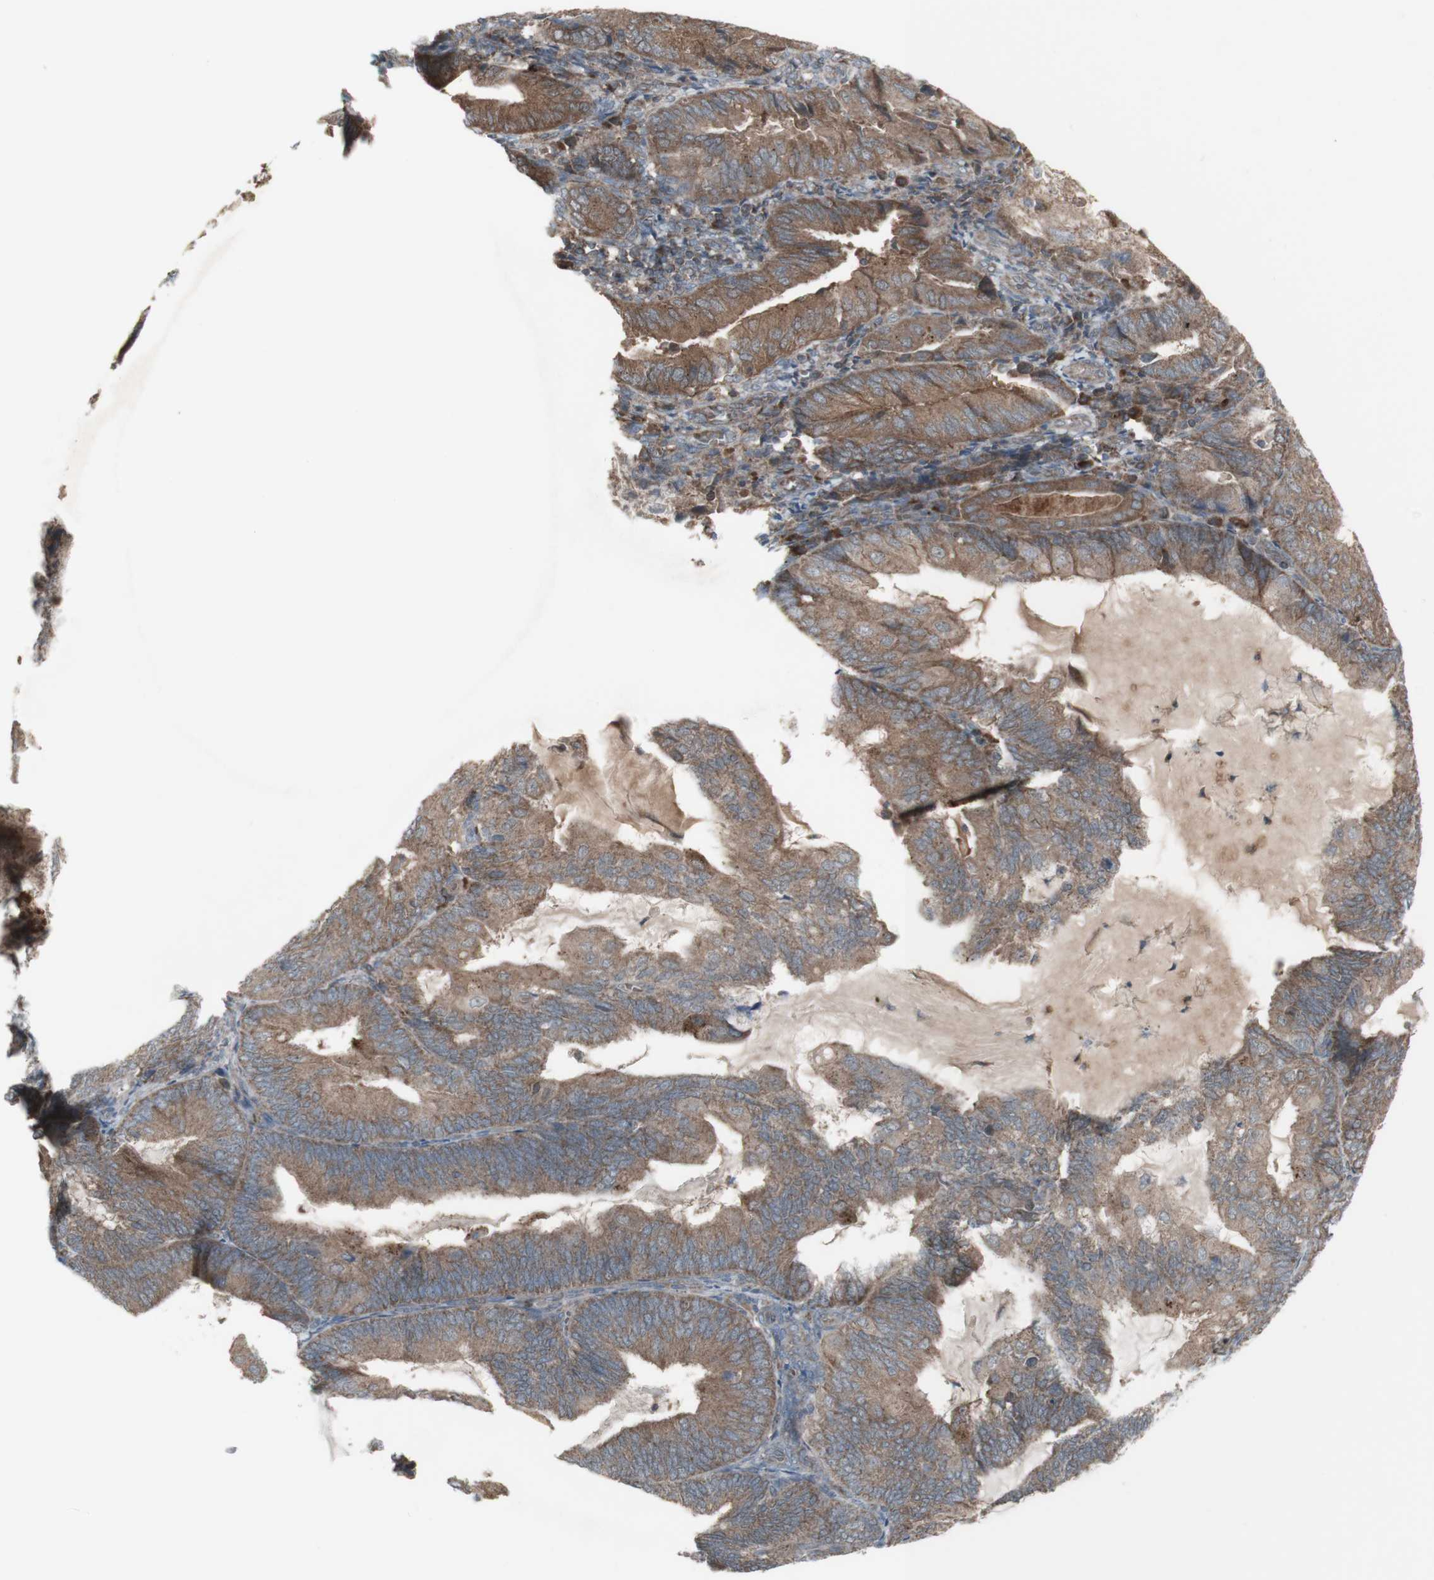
{"staining": {"intensity": "moderate", "quantity": ">75%", "location": "cytoplasmic/membranous"}, "tissue": "endometrial cancer", "cell_type": "Tumor cells", "image_type": "cancer", "snomed": [{"axis": "morphology", "description": "Adenocarcinoma, NOS"}, {"axis": "topography", "description": "Endometrium"}], "caption": "Protein analysis of endometrial adenocarcinoma tissue shows moderate cytoplasmic/membranous staining in about >75% of tumor cells. (DAB (3,3'-diaminobenzidine) IHC with brightfield microscopy, high magnification).", "gene": "SHC1", "patient": {"sex": "female", "age": 81}}